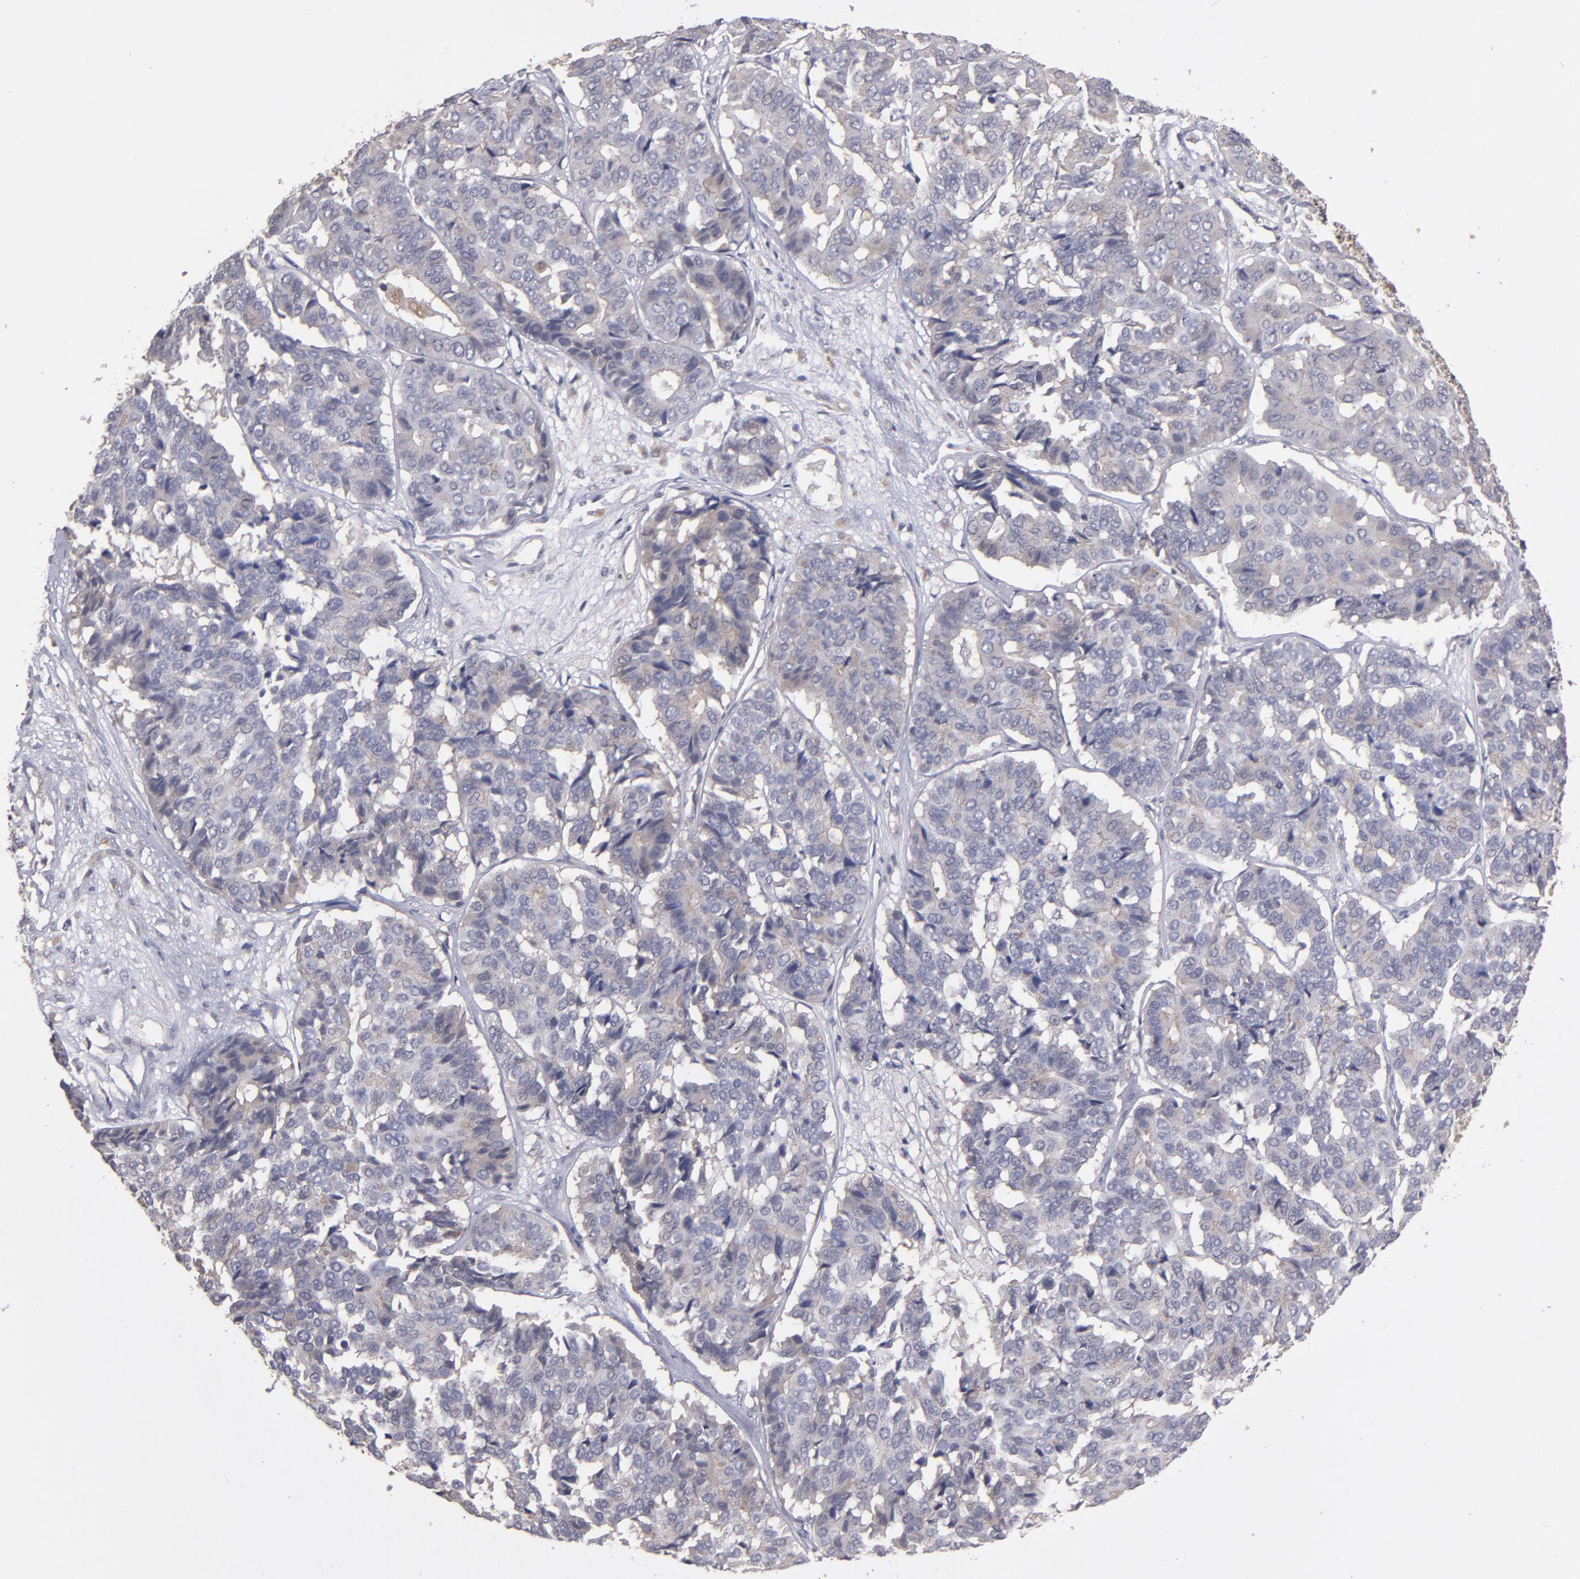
{"staining": {"intensity": "weak", "quantity": ">75%", "location": "cytoplasmic/membranous"}, "tissue": "pancreatic cancer", "cell_type": "Tumor cells", "image_type": "cancer", "snomed": [{"axis": "morphology", "description": "Adenocarcinoma, NOS"}, {"axis": "topography", "description": "Pancreas"}], "caption": "Approximately >75% of tumor cells in human pancreatic cancer reveal weak cytoplasmic/membranous protein expression as visualized by brown immunohistochemical staining.", "gene": "CTSO", "patient": {"sex": "male", "age": 50}}